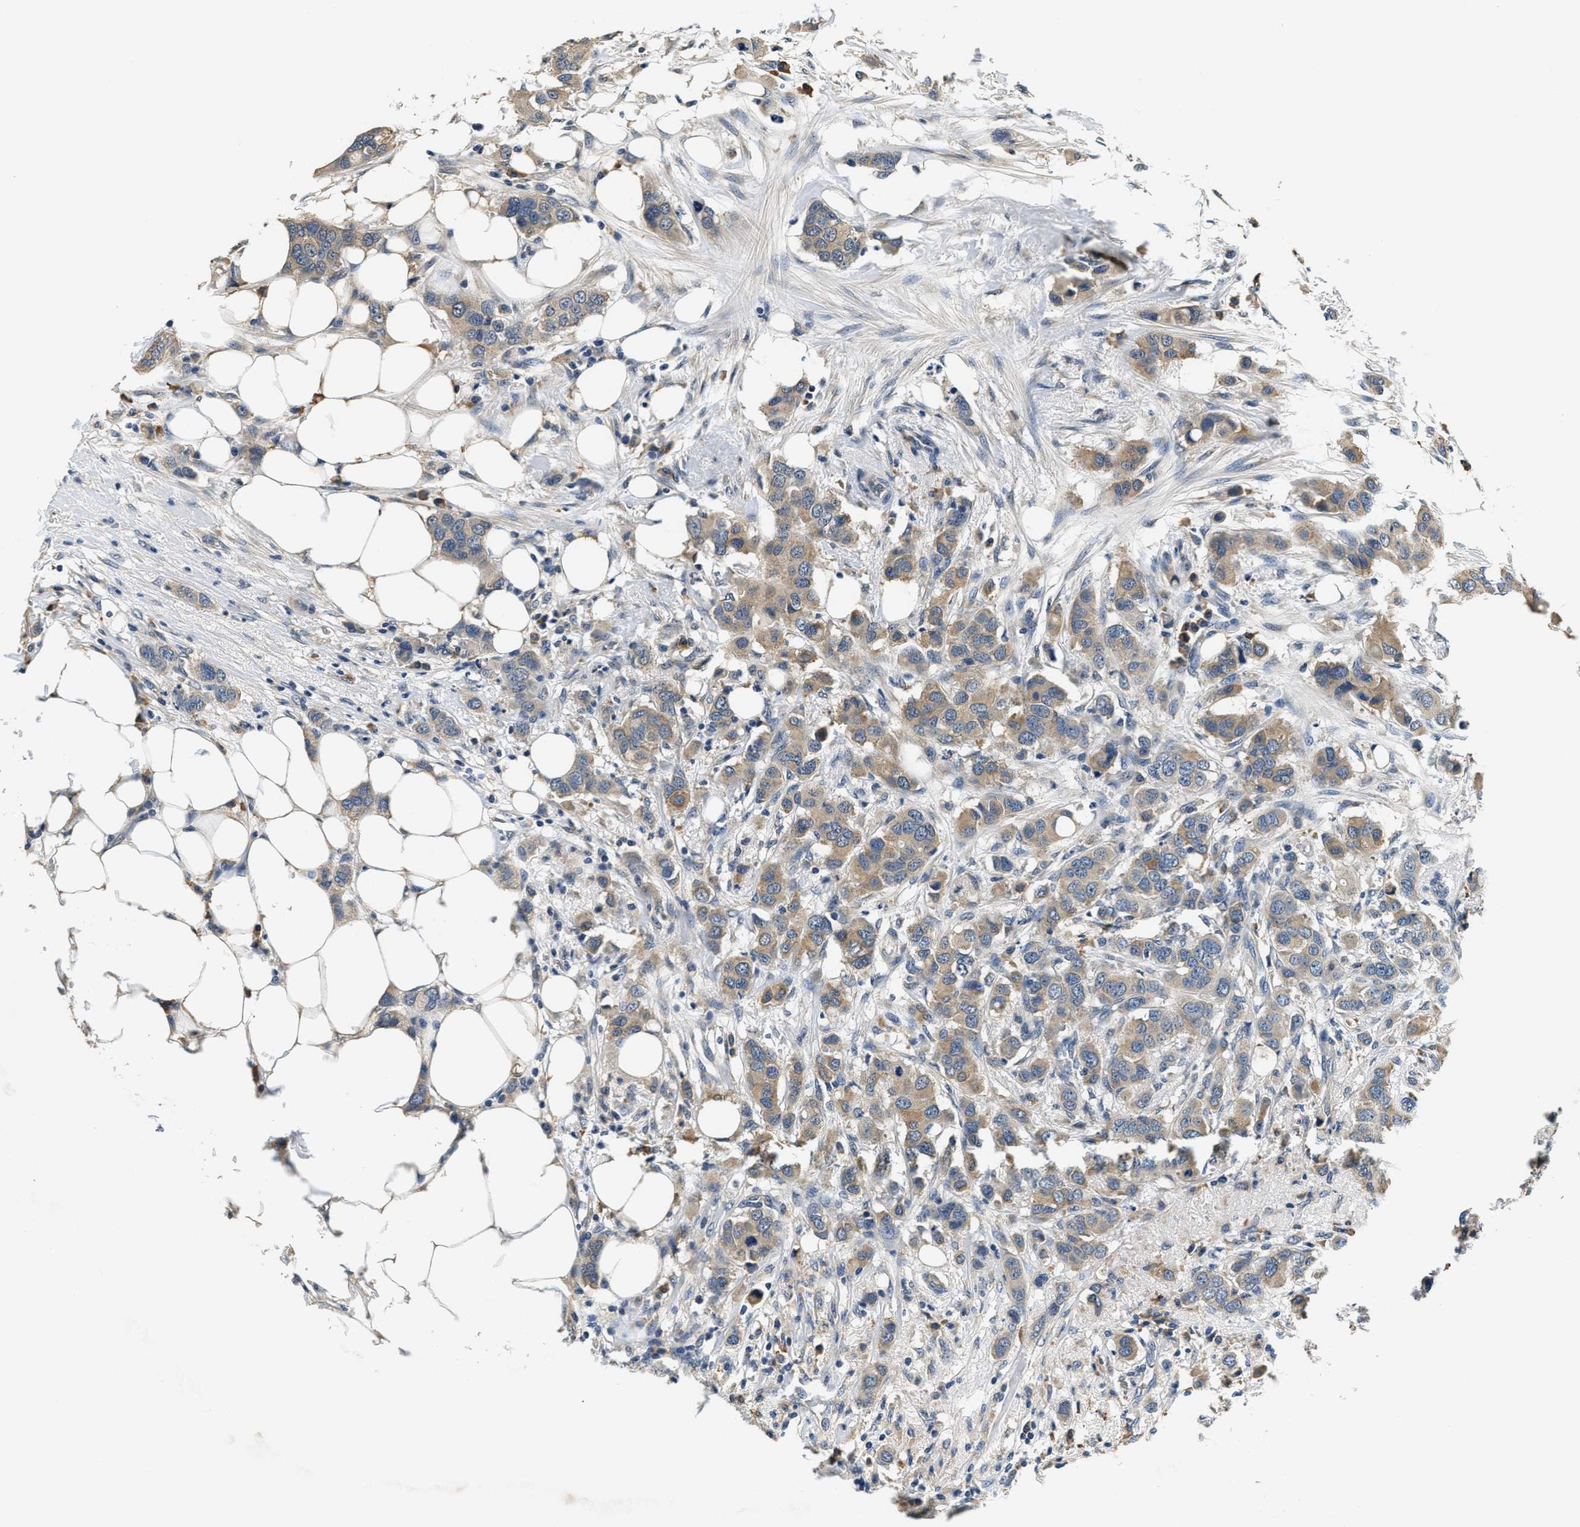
{"staining": {"intensity": "weak", "quantity": ">75%", "location": "cytoplasmic/membranous"}, "tissue": "breast cancer", "cell_type": "Tumor cells", "image_type": "cancer", "snomed": [{"axis": "morphology", "description": "Duct carcinoma"}, {"axis": "topography", "description": "Breast"}], "caption": "Immunohistochemistry (IHC) (DAB) staining of human breast cancer demonstrates weak cytoplasmic/membranous protein positivity in about >75% of tumor cells.", "gene": "ALDH3A2", "patient": {"sex": "female", "age": 50}}